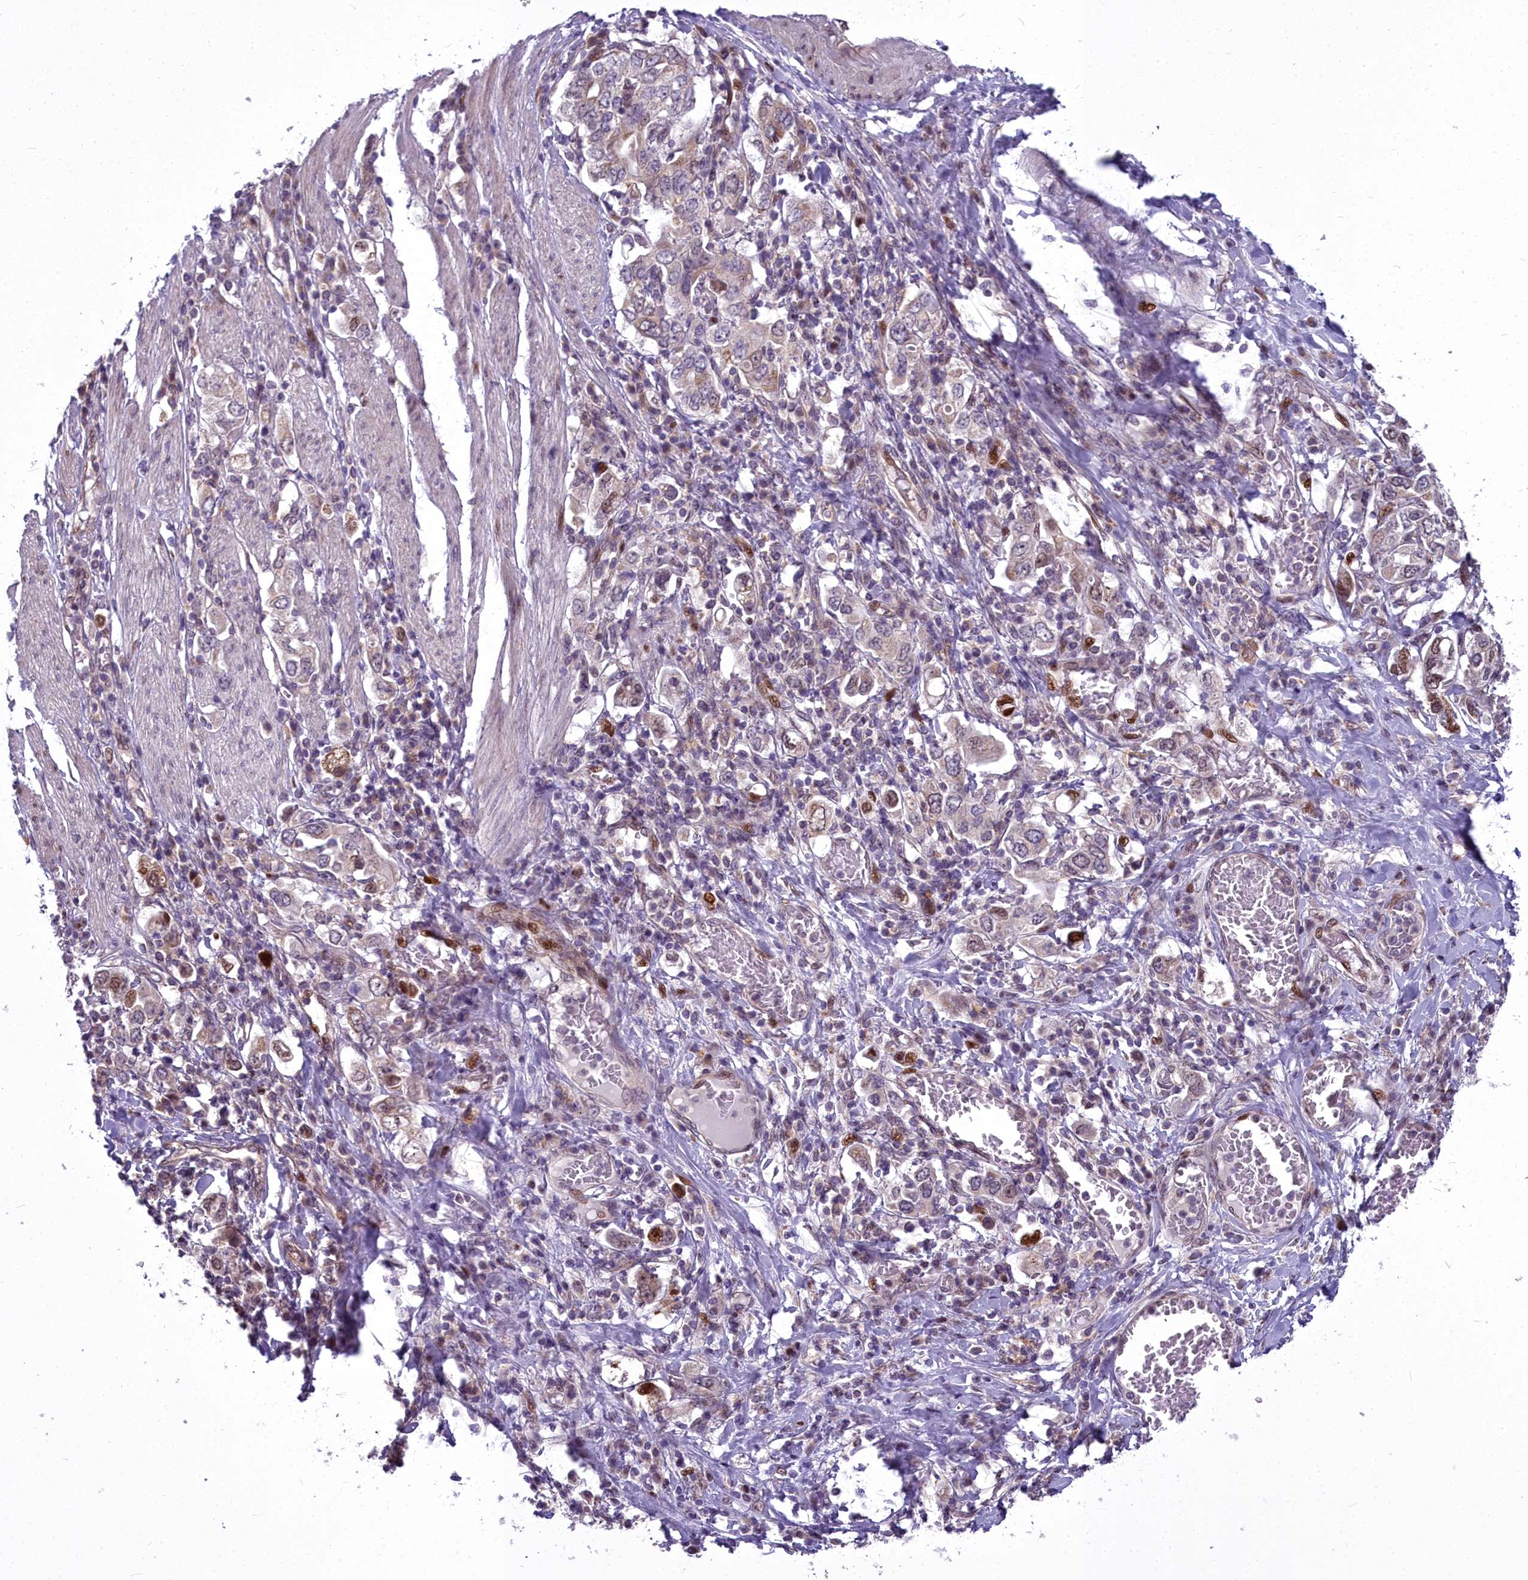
{"staining": {"intensity": "moderate", "quantity": "<25%", "location": "nuclear"}, "tissue": "stomach cancer", "cell_type": "Tumor cells", "image_type": "cancer", "snomed": [{"axis": "morphology", "description": "Adenocarcinoma, NOS"}, {"axis": "topography", "description": "Stomach, upper"}], "caption": "Adenocarcinoma (stomach) stained for a protein exhibits moderate nuclear positivity in tumor cells.", "gene": "AP1M1", "patient": {"sex": "male", "age": 62}}